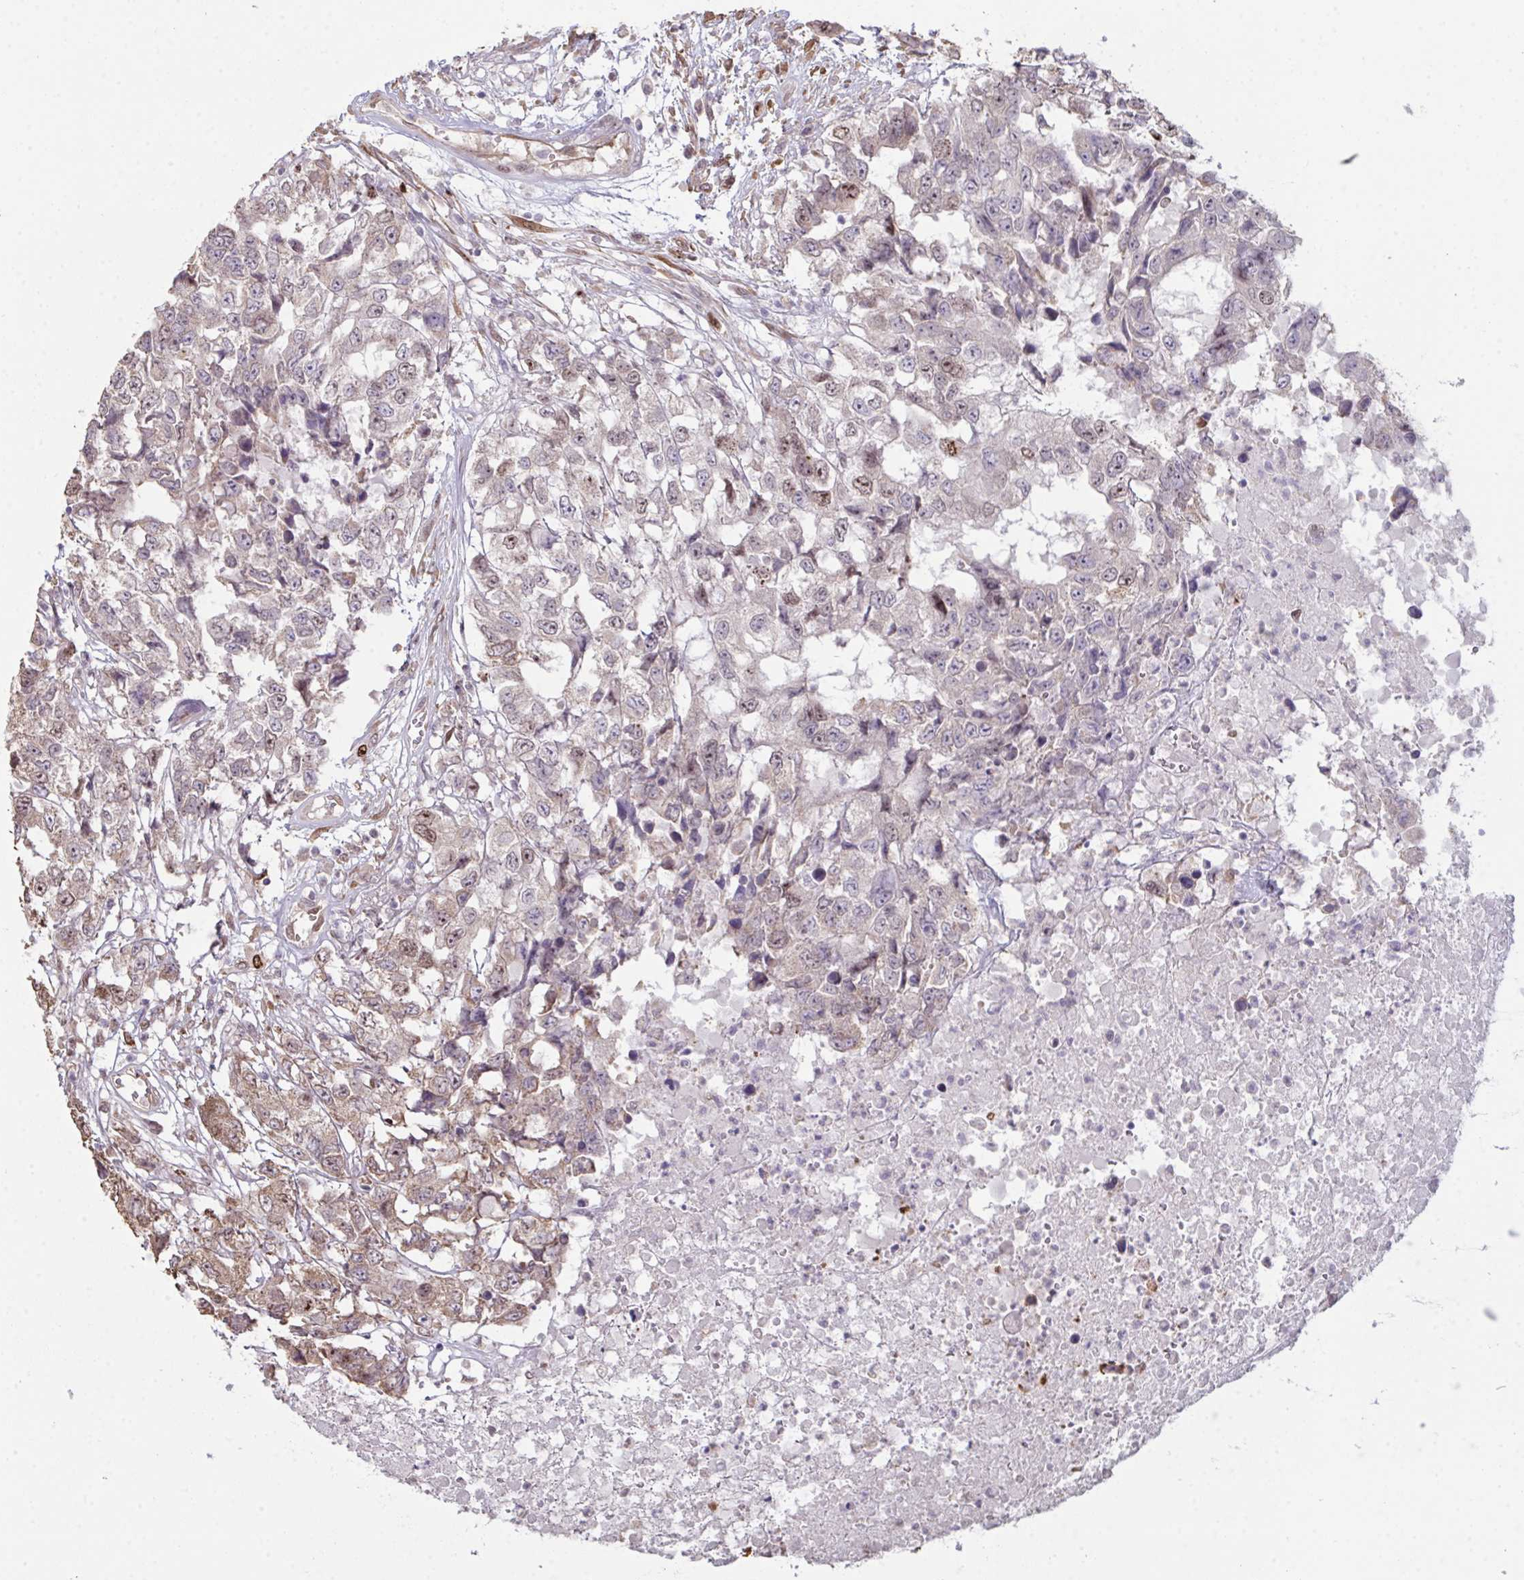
{"staining": {"intensity": "moderate", "quantity": "25%-75%", "location": "cytoplasmic/membranous,nuclear"}, "tissue": "testis cancer", "cell_type": "Tumor cells", "image_type": "cancer", "snomed": [{"axis": "morphology", "description": "Carcinoma, Embryonal, NOS"}, {"axis": "topography", "description": "Testis"}], "caption": "Testis embryonal carcinoma stained for a protein reveals moderate cytoplasmic/membranous and nuclear positivity in tumor cells. (DAB IHC with brightfield microscopy, high magnification).", "gene": "SETD7", "patient": {"sex": "male", "age": 83}}